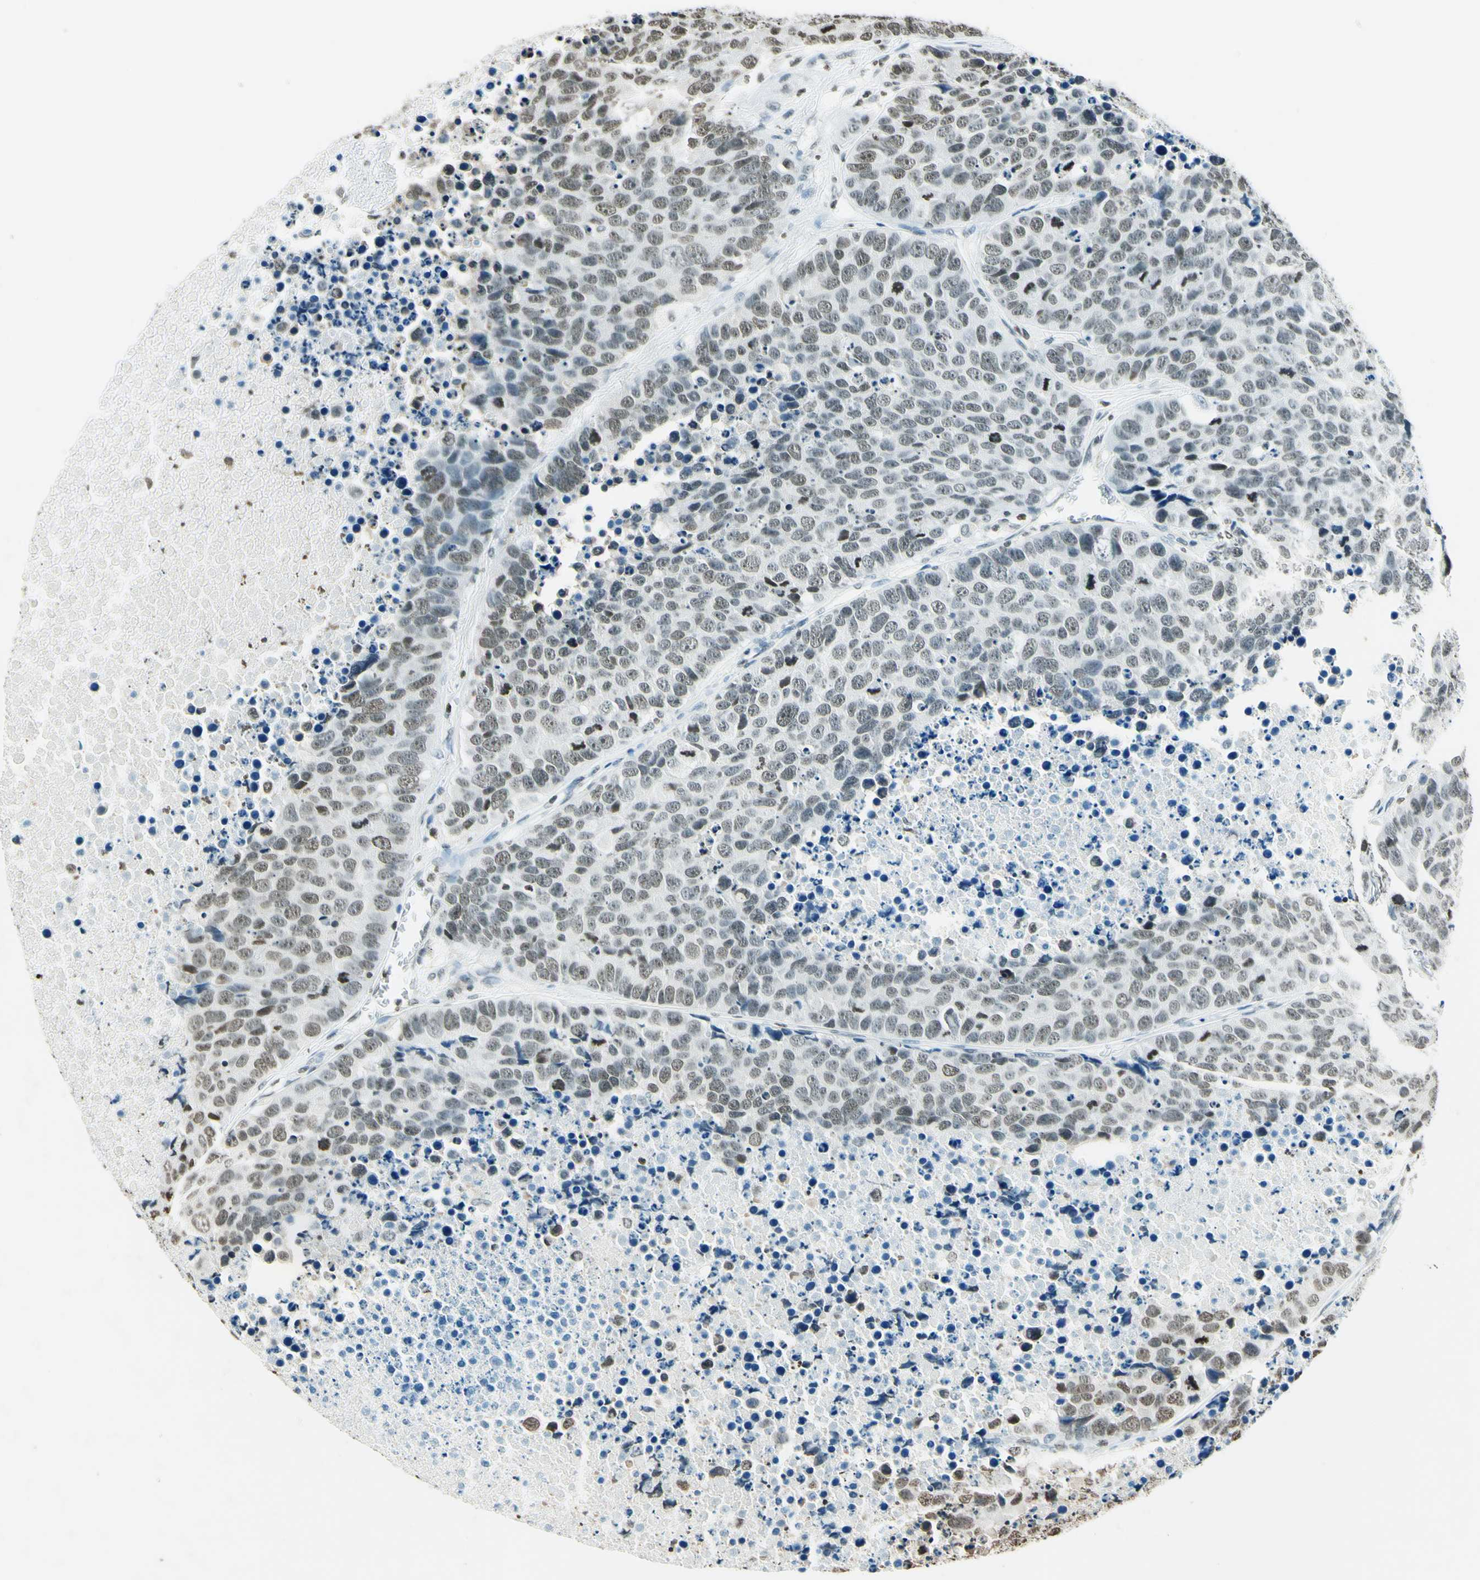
{"staining": {"intensity": "weak", "quantity": "25%-75%", "location": "nuclear"}, "tissue": "carcinoid", "cell_type": "Tumor cells", "image_type": "cancer", "snomed": [{"axis": "morphology", "description": "Carcinoid, malignant, NOS"}, {"axis": "topography", "description": "Lung"}], "caption": "Malignant carcinoid stained with a protein marker reveals weak staining in tumor cells.", "gene": "MSH2", "patient": {"sex": "male", "age": 60}}